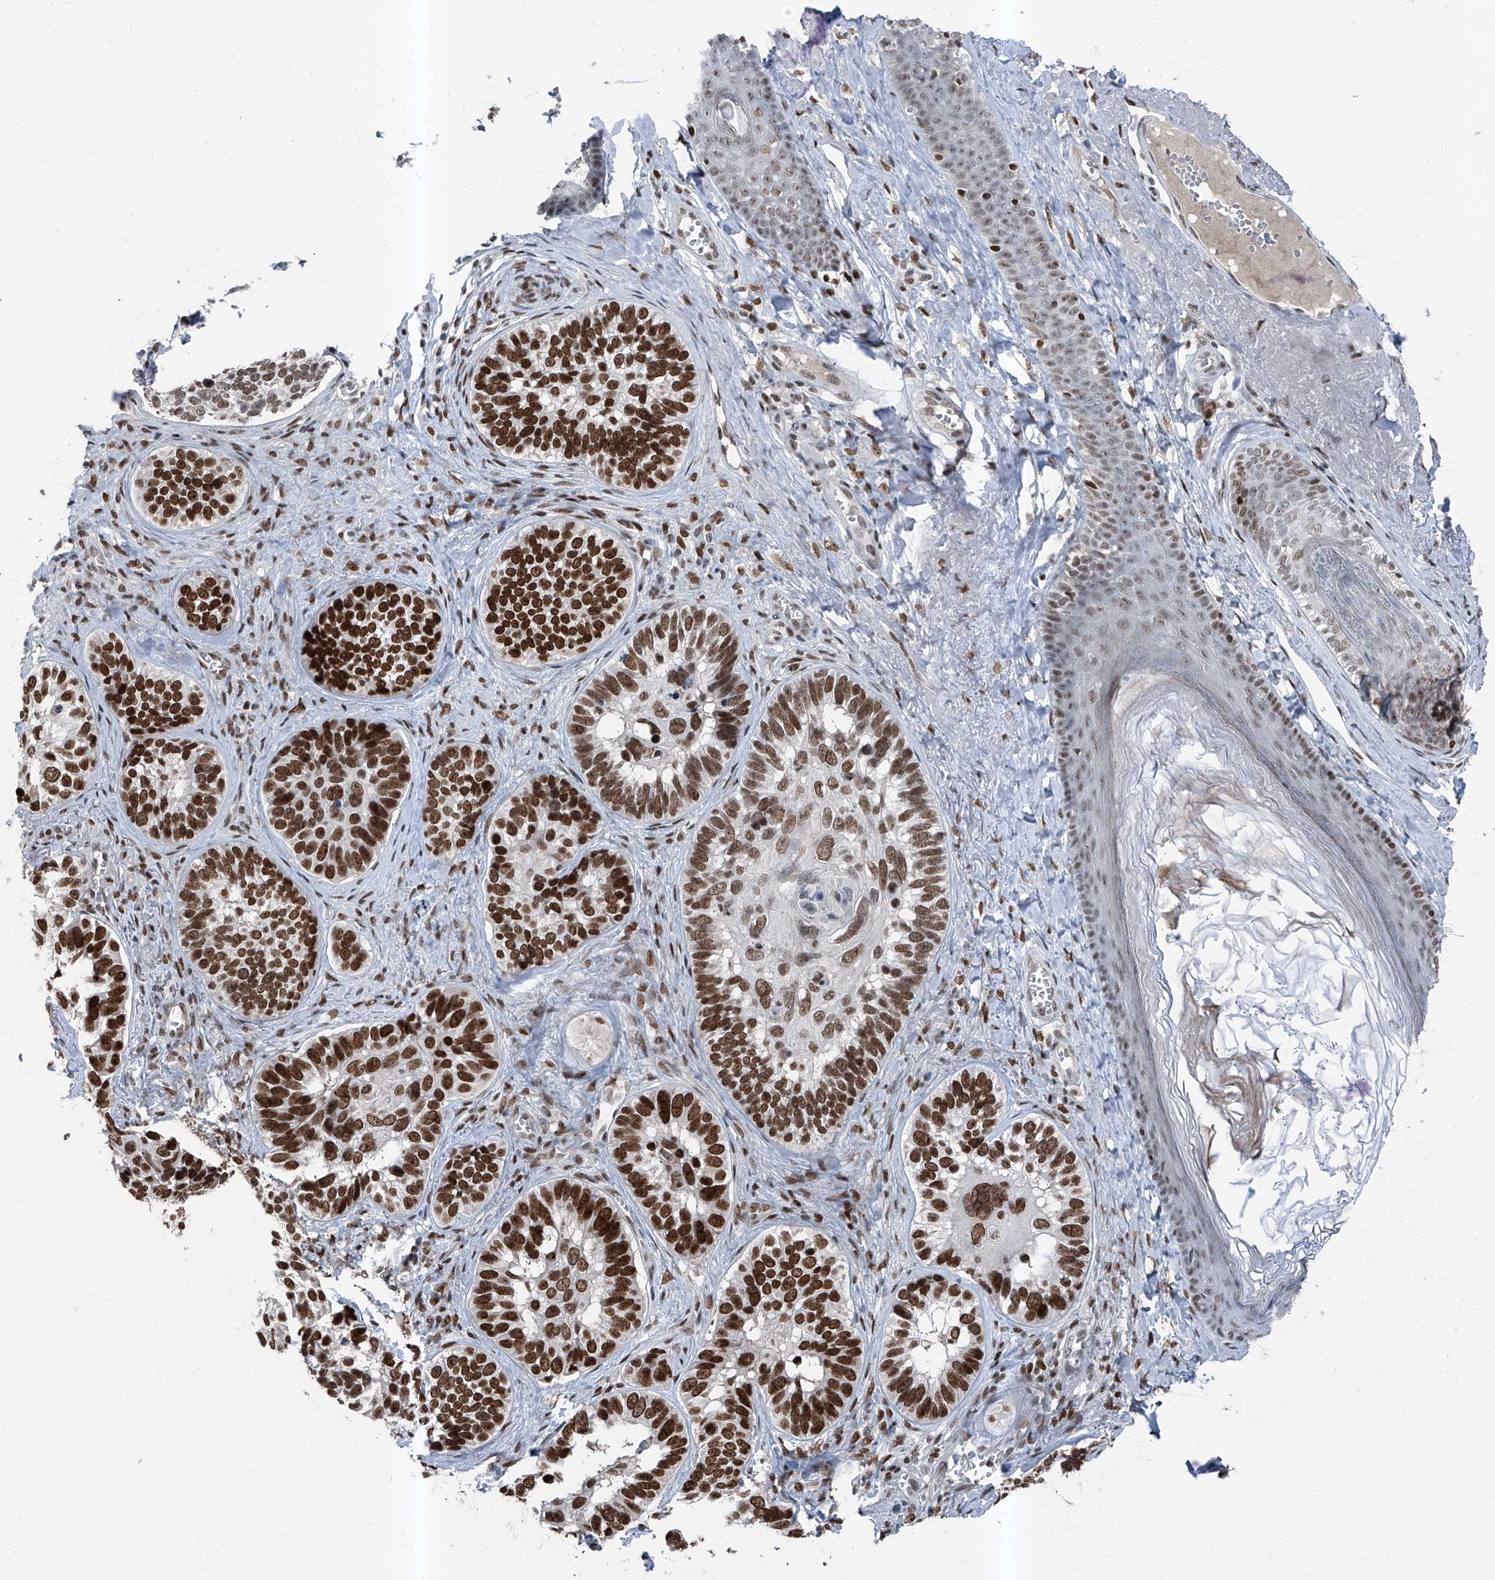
{"staining": {"intensity": "strong", "quantity": ">75%", "location": "nuclear"}, "tissue": "skin cancer", "cell_type": "Tumor cells", "image_type": "cancer", "snomed": [{"axis": "morphology", "description": "Basal cell carcinoma"}, {"axis": "topography", "description": "Skin"}], "caption": "This photomicrograph reveals immunohistochemistry staining of skin cancer, with high strong nuclear staining in about >75% of tumor cells.", "gene": "BMI1", "patient": {"sex": "male", "age": 62}}